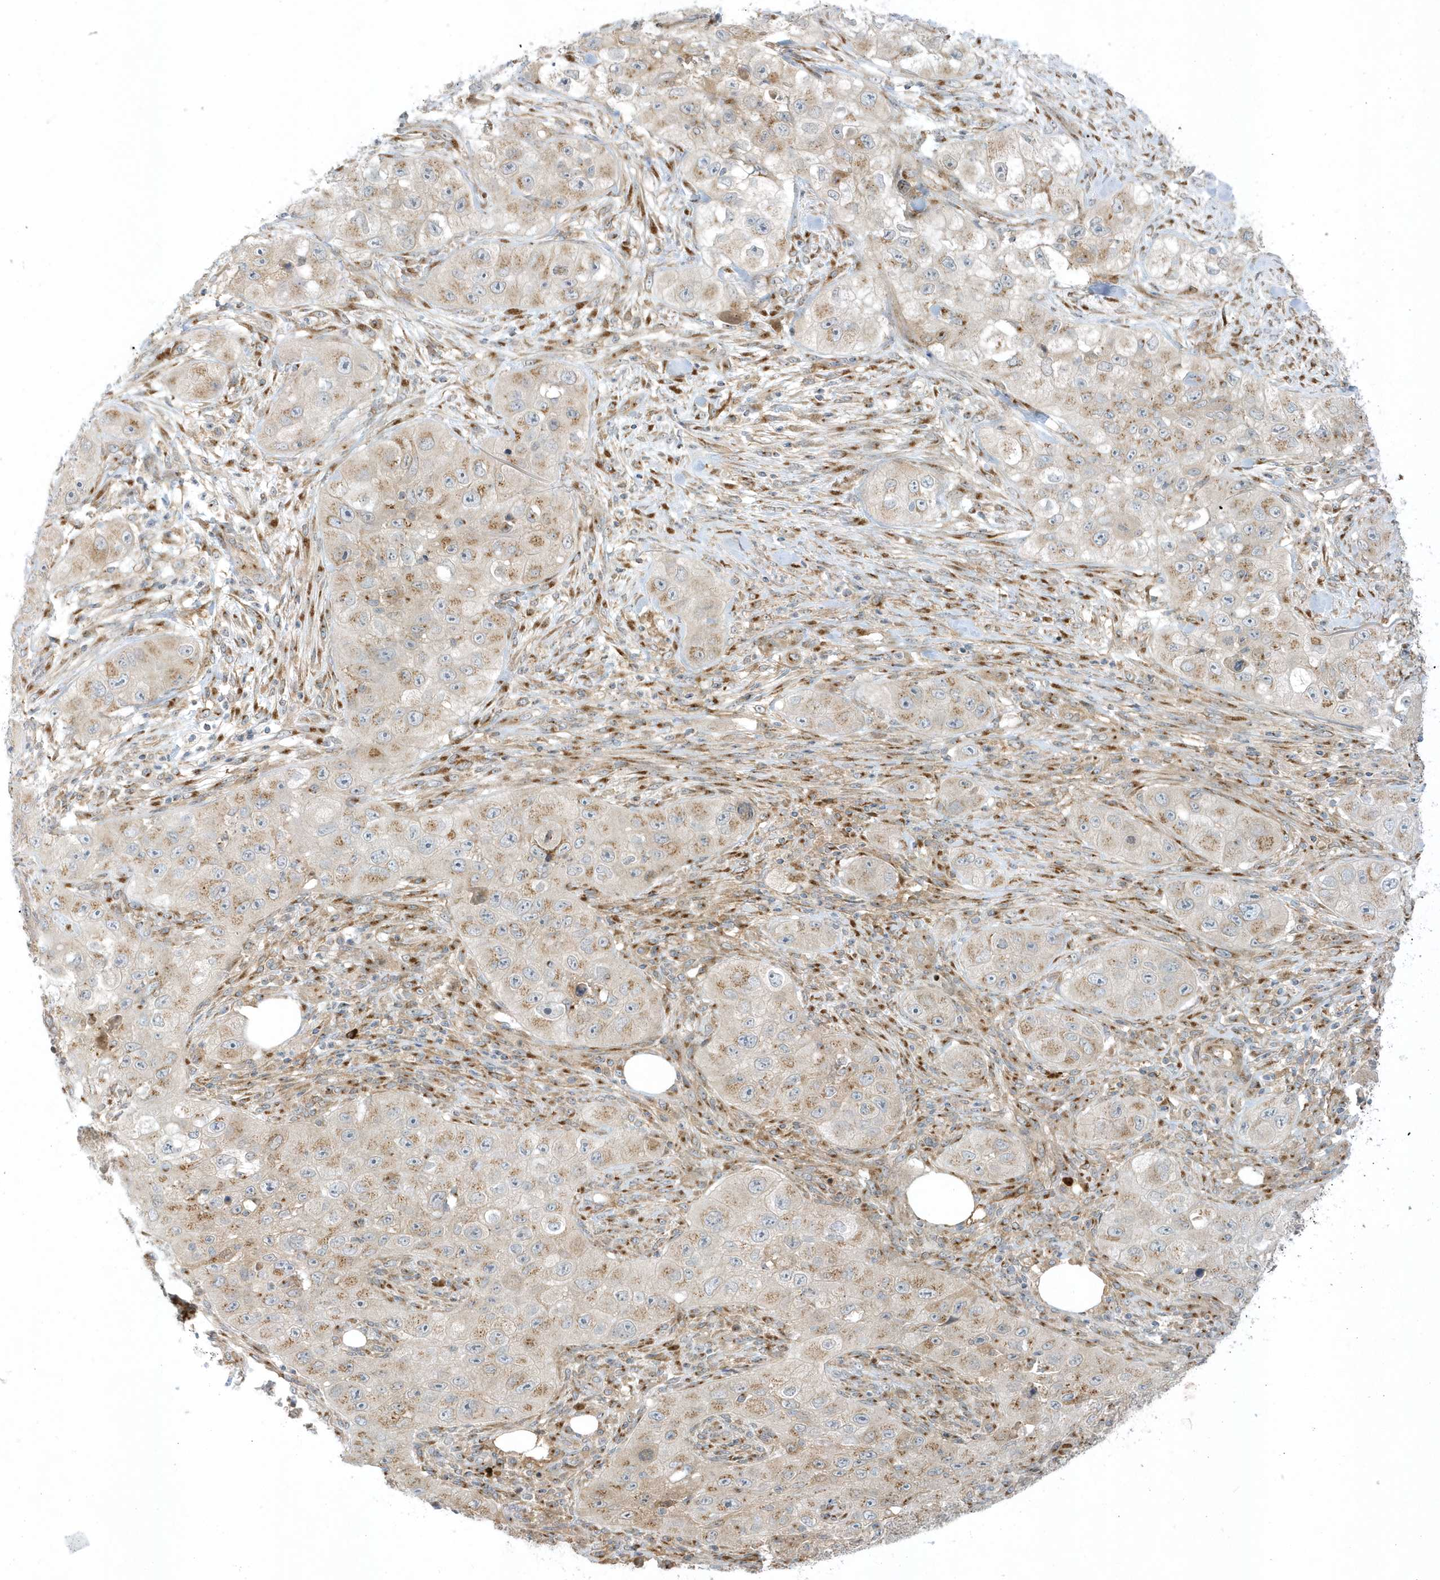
{"staining": {"intensity": "weak", "quantity": ">75%", "location": "cytoplasmic/membranous"}, "tissue": "skin cancer", "cell_type": "Tumor cells", "image_type": "cancer", "snomed": [{"axis": "morphology", "description": "Squamous cell carcinoma, NOS"}, {"axis": "topography", "description": "Skin"}, {"axis": "topography", "description": "Subcutis"}], "caption": "Immunohistochemistry (IHC) staining of skin cancer, which exhibits low levels of weak cytoplasmic/membranous expression in approximately >75% of tumor cells indicating weak cytoplasmic/membranous protein staining. The staining was performed using DAB (brown) for protein detection and nuclei were counterstained in hematoxylin (blue).", "gene": "RPP40", "patient": {"sex": "male", "age": 73}}